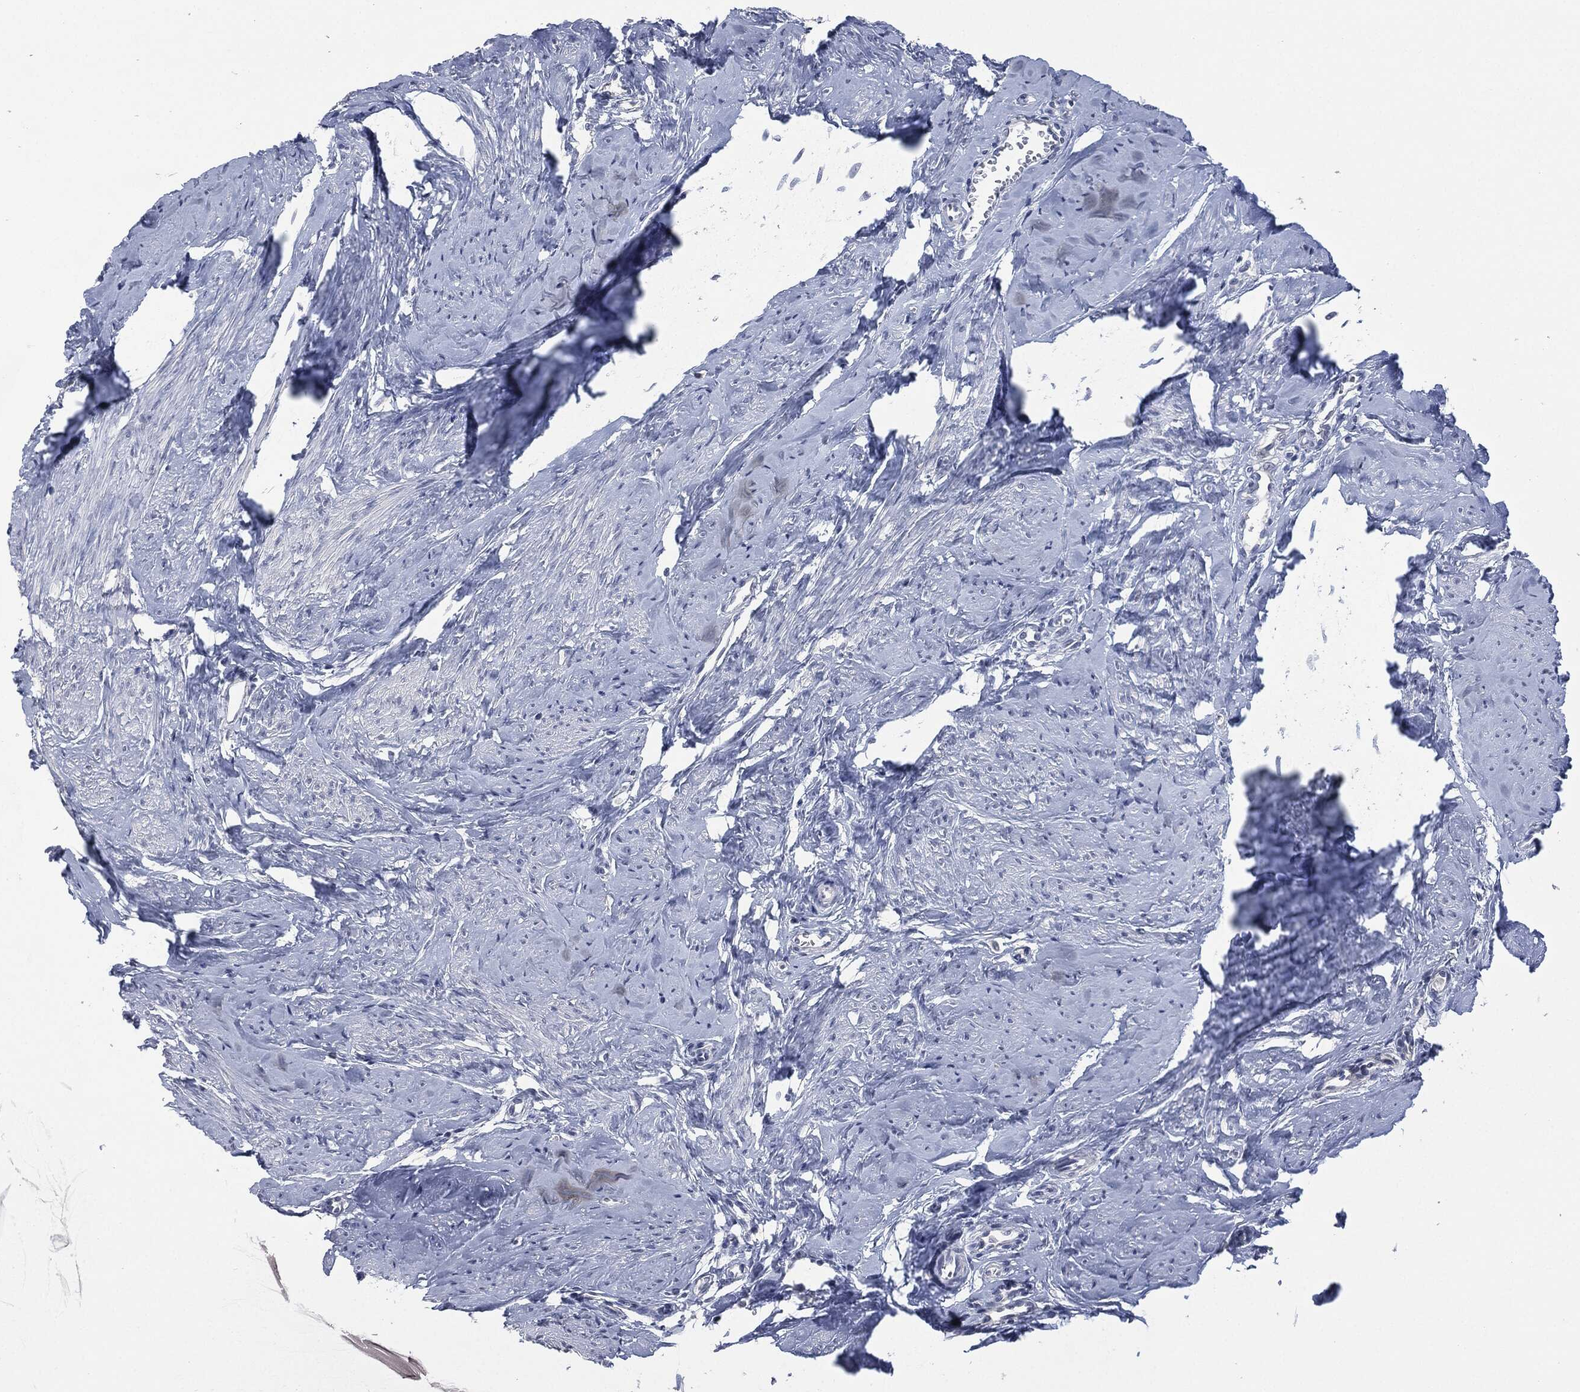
{"staining": {"intensity": "negative", "quantity": "none", "location": "none"}, "tissue": "smooth muscle", "cell_type": "Smooth muscle cells", "image_type": "normal", "snomed": [{"axis": "morphology", "description": "Normal tissue, NOS"}, {"axis": "topography", "description": "Smooth muscle"}], "caption": "A high-resolution image shows immunohistochemistry staining of normal smooth muscle, which demonstrates no significant staining in smooth muscle cells.", "gene": "IL1RN", "patient": {"sex": "female", "age": 48}}